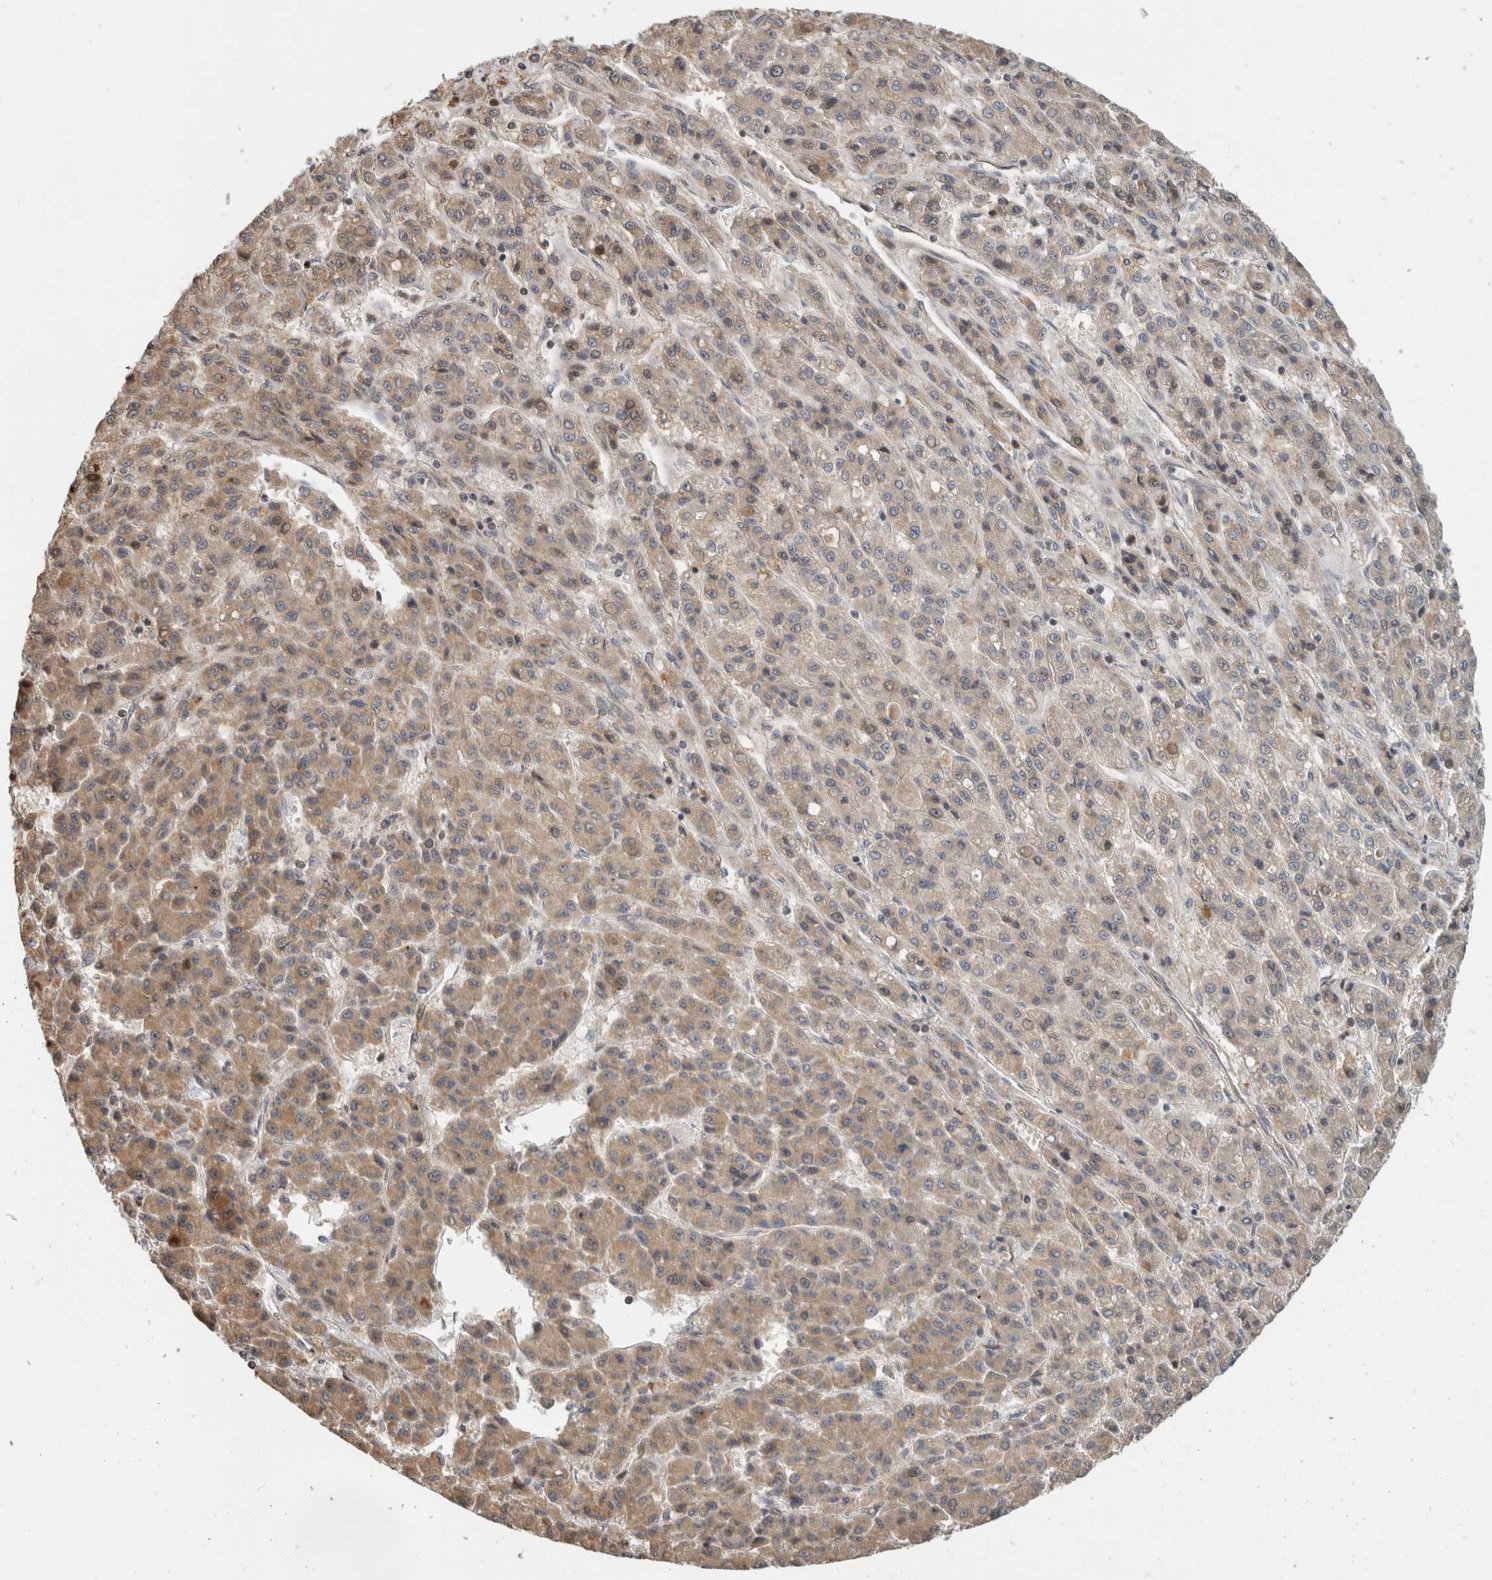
{"staining": {"intensity": "weak", "quantity": ">75%", "location": "cytoplasmic/membranous"}, "tissue": "liver cancer", "cell_type": "Tumor cells", "image_type": "cancer", "snomed": [{"axis": "morphology", "description": "Carcinoma, Hepatocellular, NOS"}, {"axis": "topography", "description": "Liver"}], "caption": "Immunohistochemical staining of hepatocellular carcinoma (liver) displays low levels of weak cytoplasmic/membranous protein staining in about >75% of tumor cells. The staining was performed using DAB, with brown indicating positive protein expression. Nuclei are stained blue with hematoxylin.", "gene": "GINS4", "patient": {"sex": "male", "age": 70}}